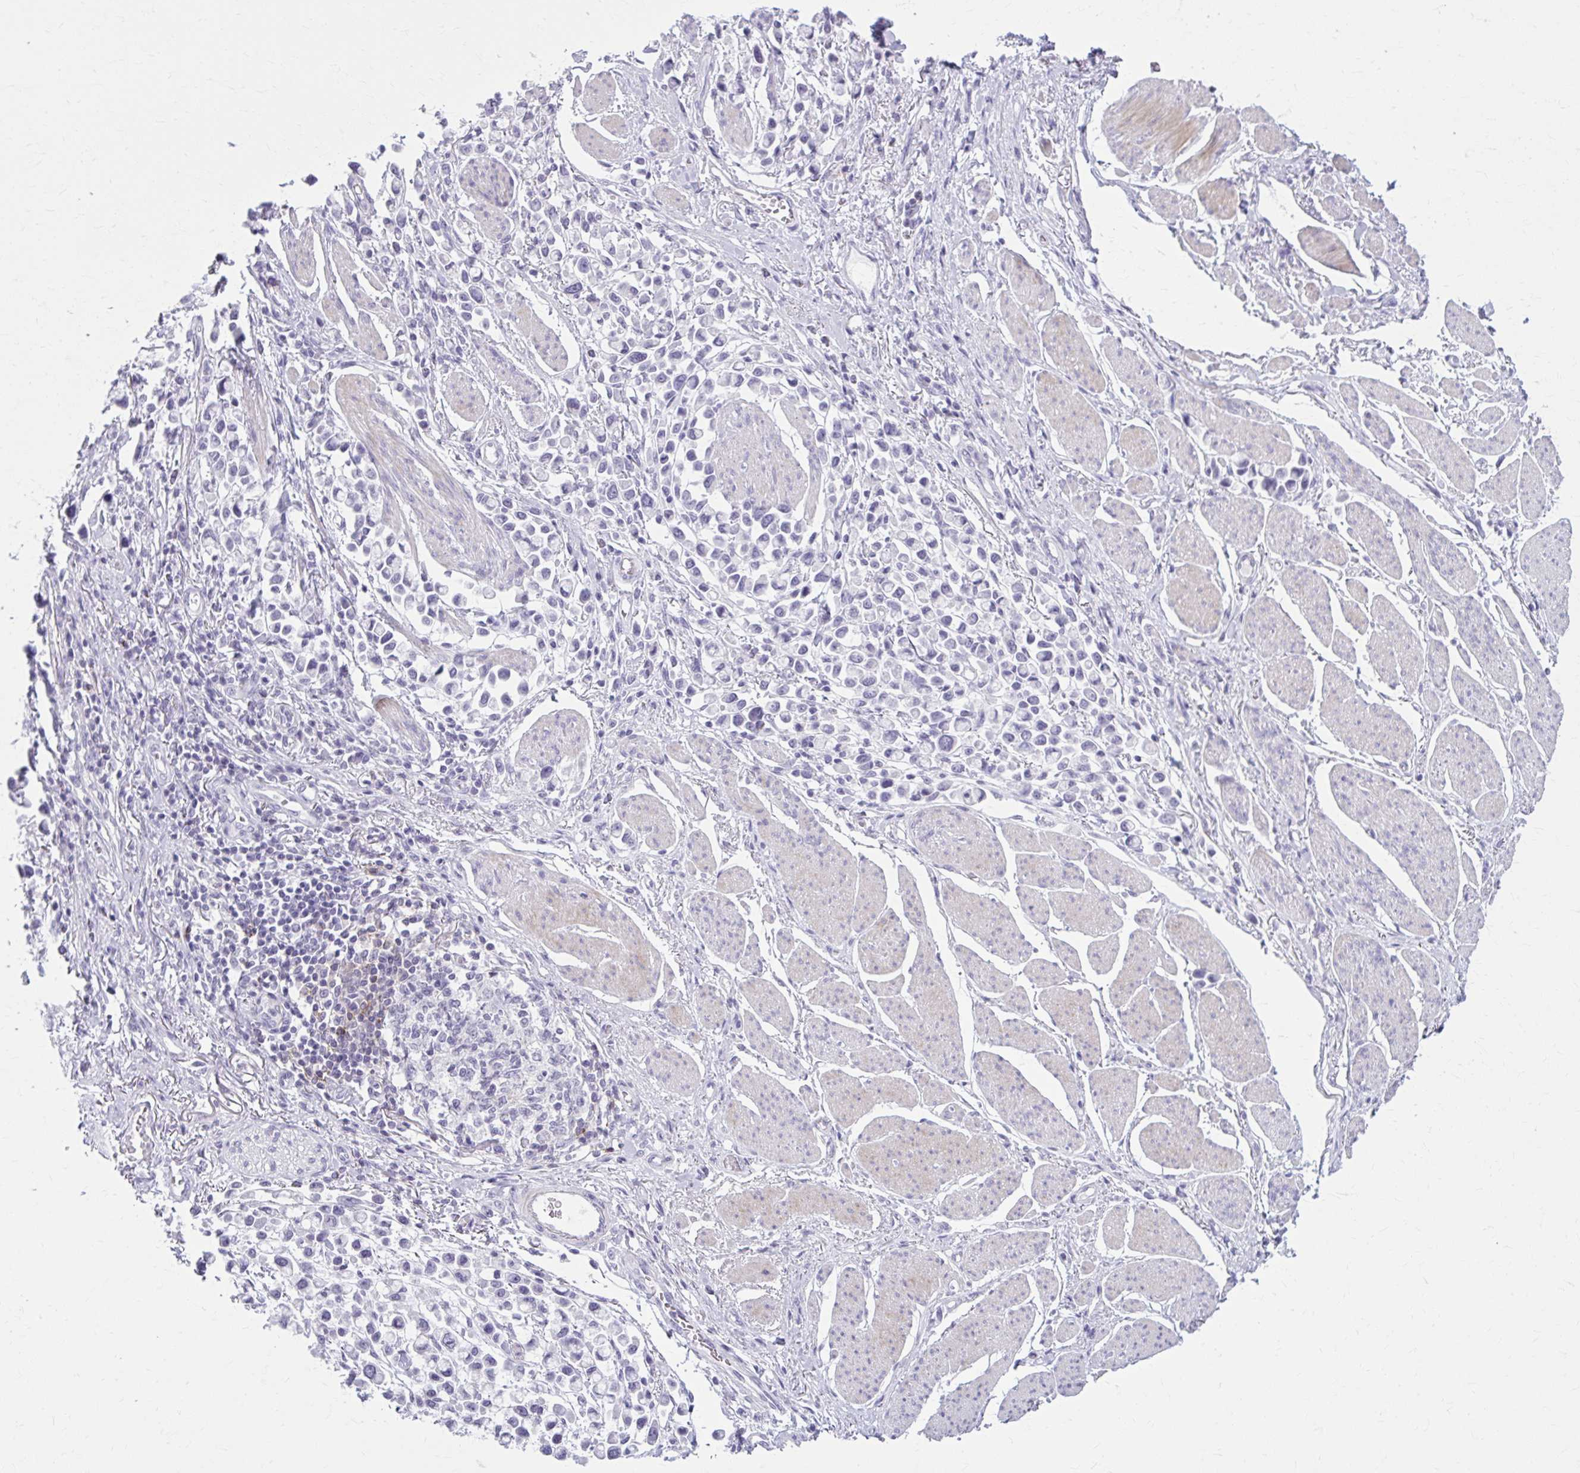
{"staining": {"intensity": "negative", "quantity": "none", "location": "none"}, "tissue": "stomach cancer", "cell_type": "Tumor cells", "image_type": "cancer", "snomed": [{"axis": "morphology", "description": "Adenocarcinoma, NOS"}, {"axis": "topography", "description": "Stomach"}], "caption": "Immunohistochemistry of stomach cancer (adenocarcinoma) displays no positivity in tumor cells.", "gene": "OR4B1", "patient": {"sex": "female", "age": 81}}